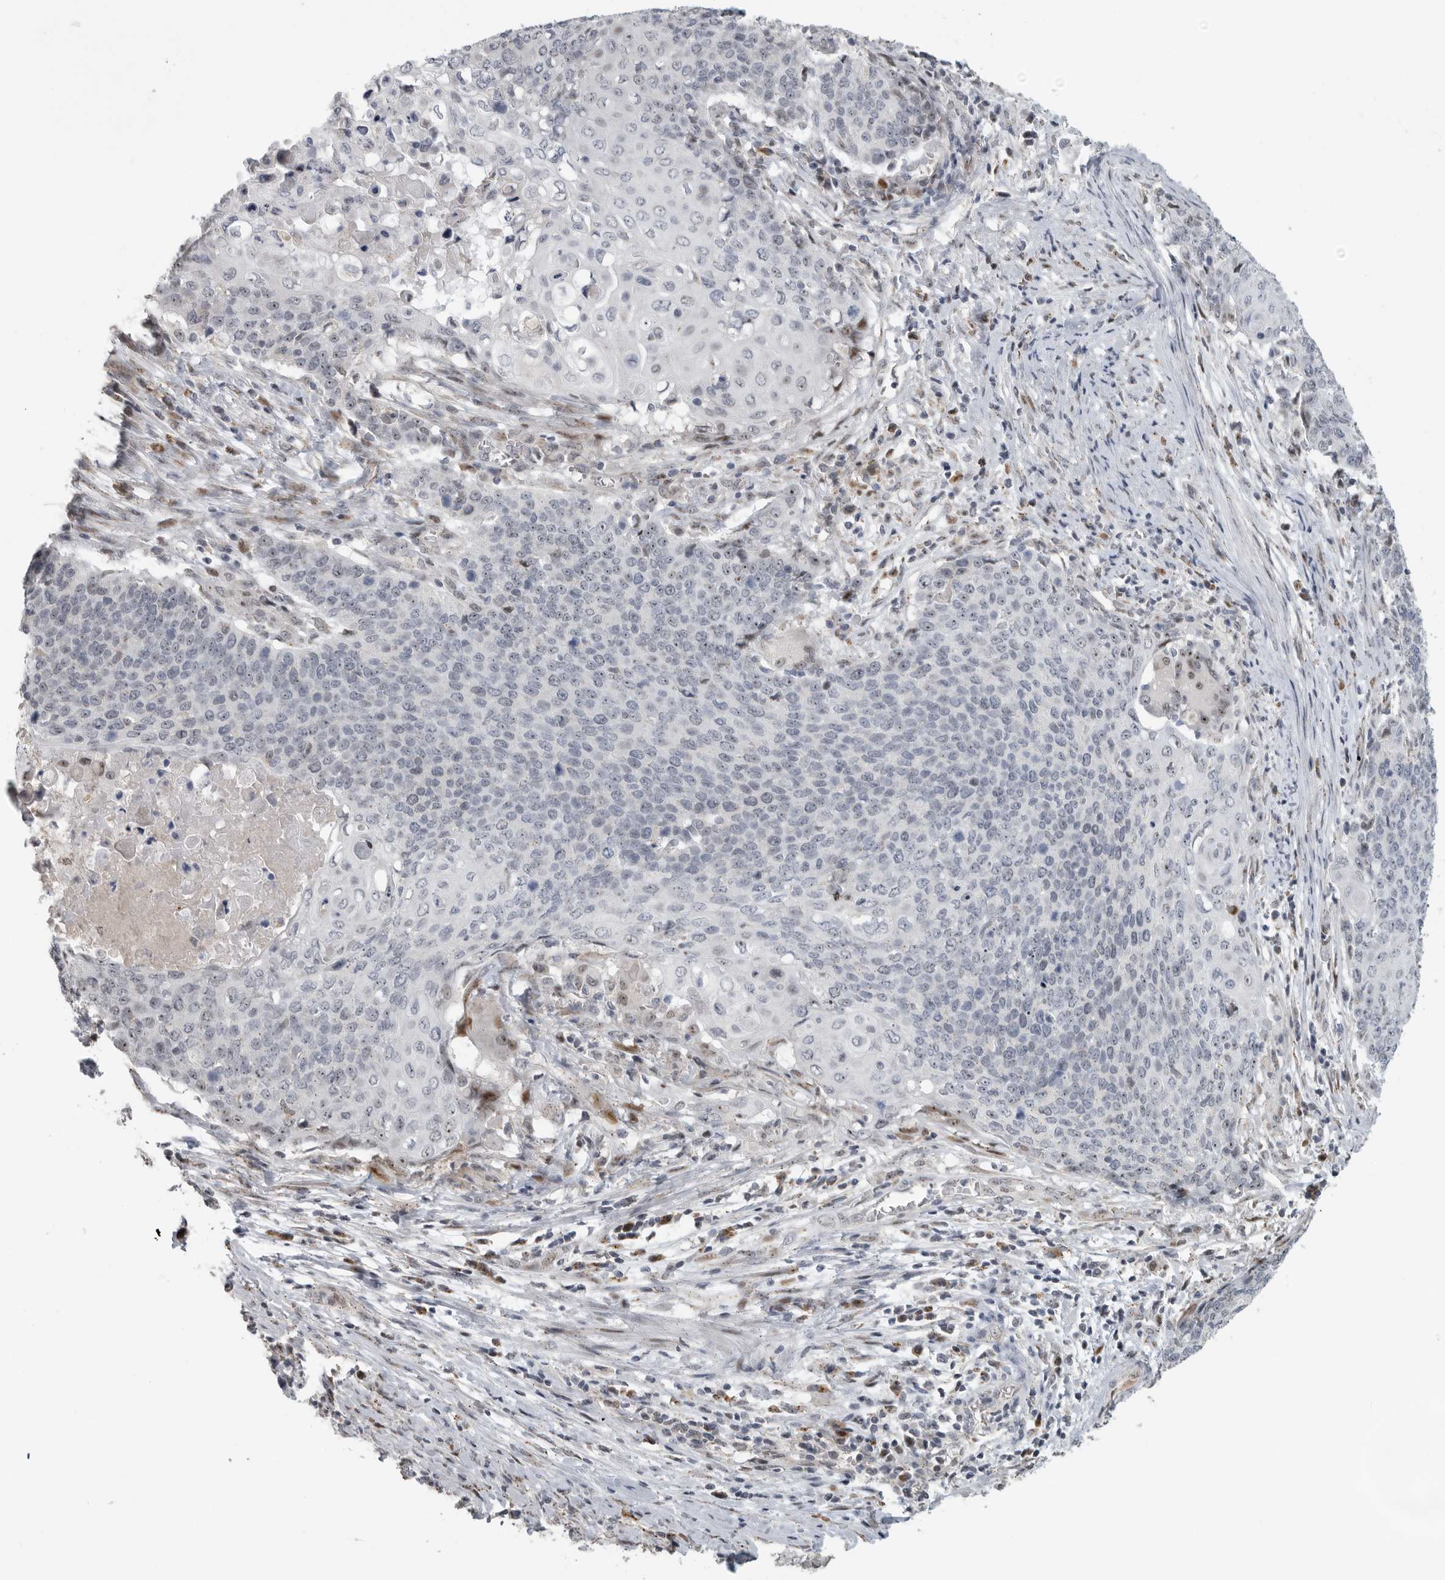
{"staining": {"intensity": "negative", "quantity": "none", "location": "none"}, "tissue": "cervical cancer", "cell_type": "Tumor cells", "image_type": "cancer", "snomed": [{"axis": "morphology", "description": "Squamous cell carcinoma, NOS"}, {"axis": "topography", "description": "Cervix"}], "caption": "High power microscopy histopathology image of an immunohistochemistry (IHC) image of cervical cancer (squamous cell carcinoma), revealing no significant expression in tumor cells.", "gene": "PCMTD1", "patient": {"sex": "female", "age": 39}}